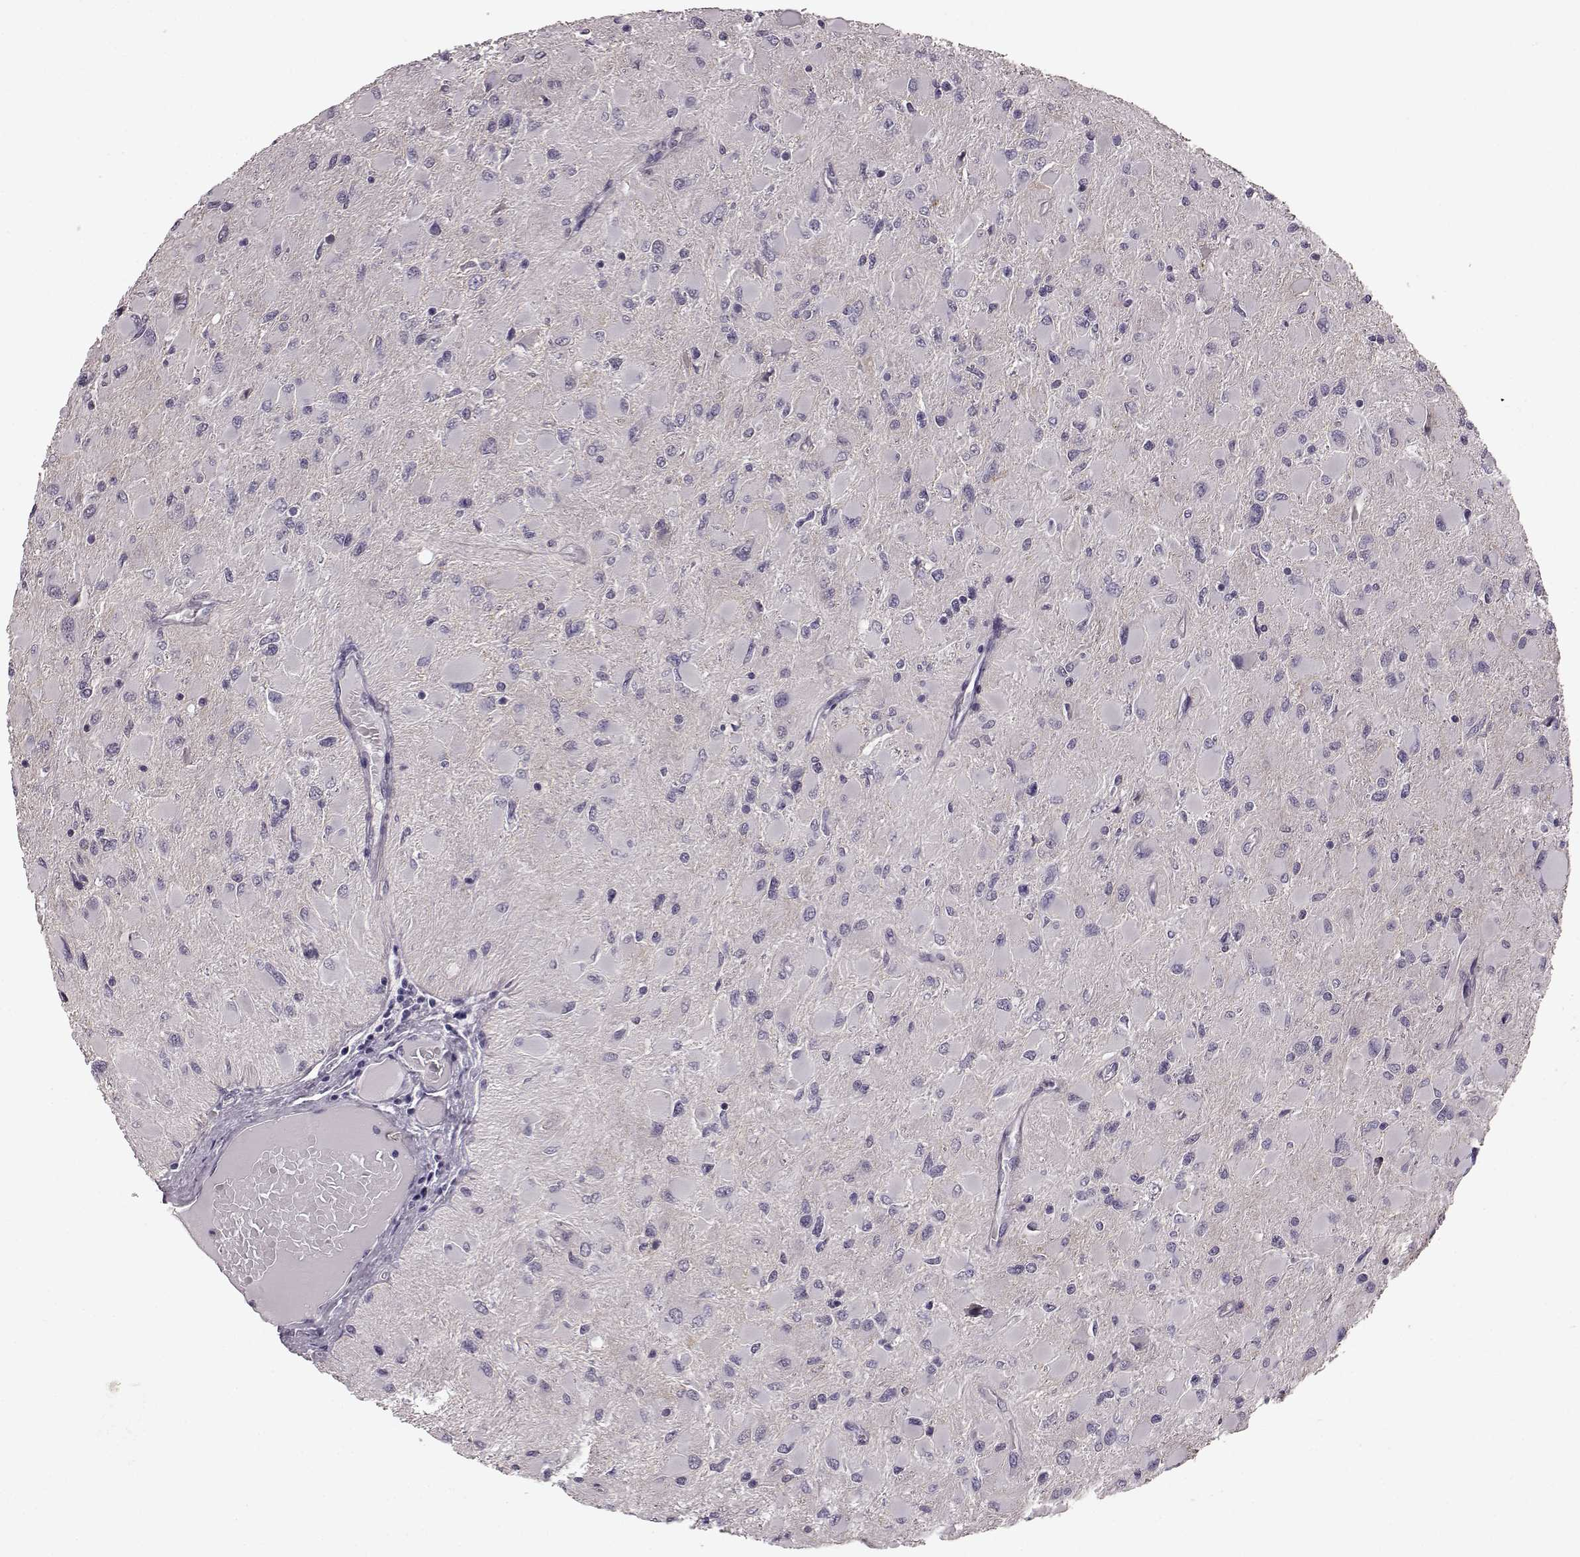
{"staining": {"intensity": "negative", "quantity": "none", "location": "none"}, "tissue": "glioma", "cell_type": "Tumor cells", "image_type": "cancer", "snomed": [{"axis": "morphology", "description": "Glioma, malignant, High grade"}, {"axis": "topography", "description": "Cerebral cortex"}], "caption": "Tumor cells show no significant expression in glioma.", "gene": "SLCO3A1", "patient": {"sex": "female", "age": 36}}